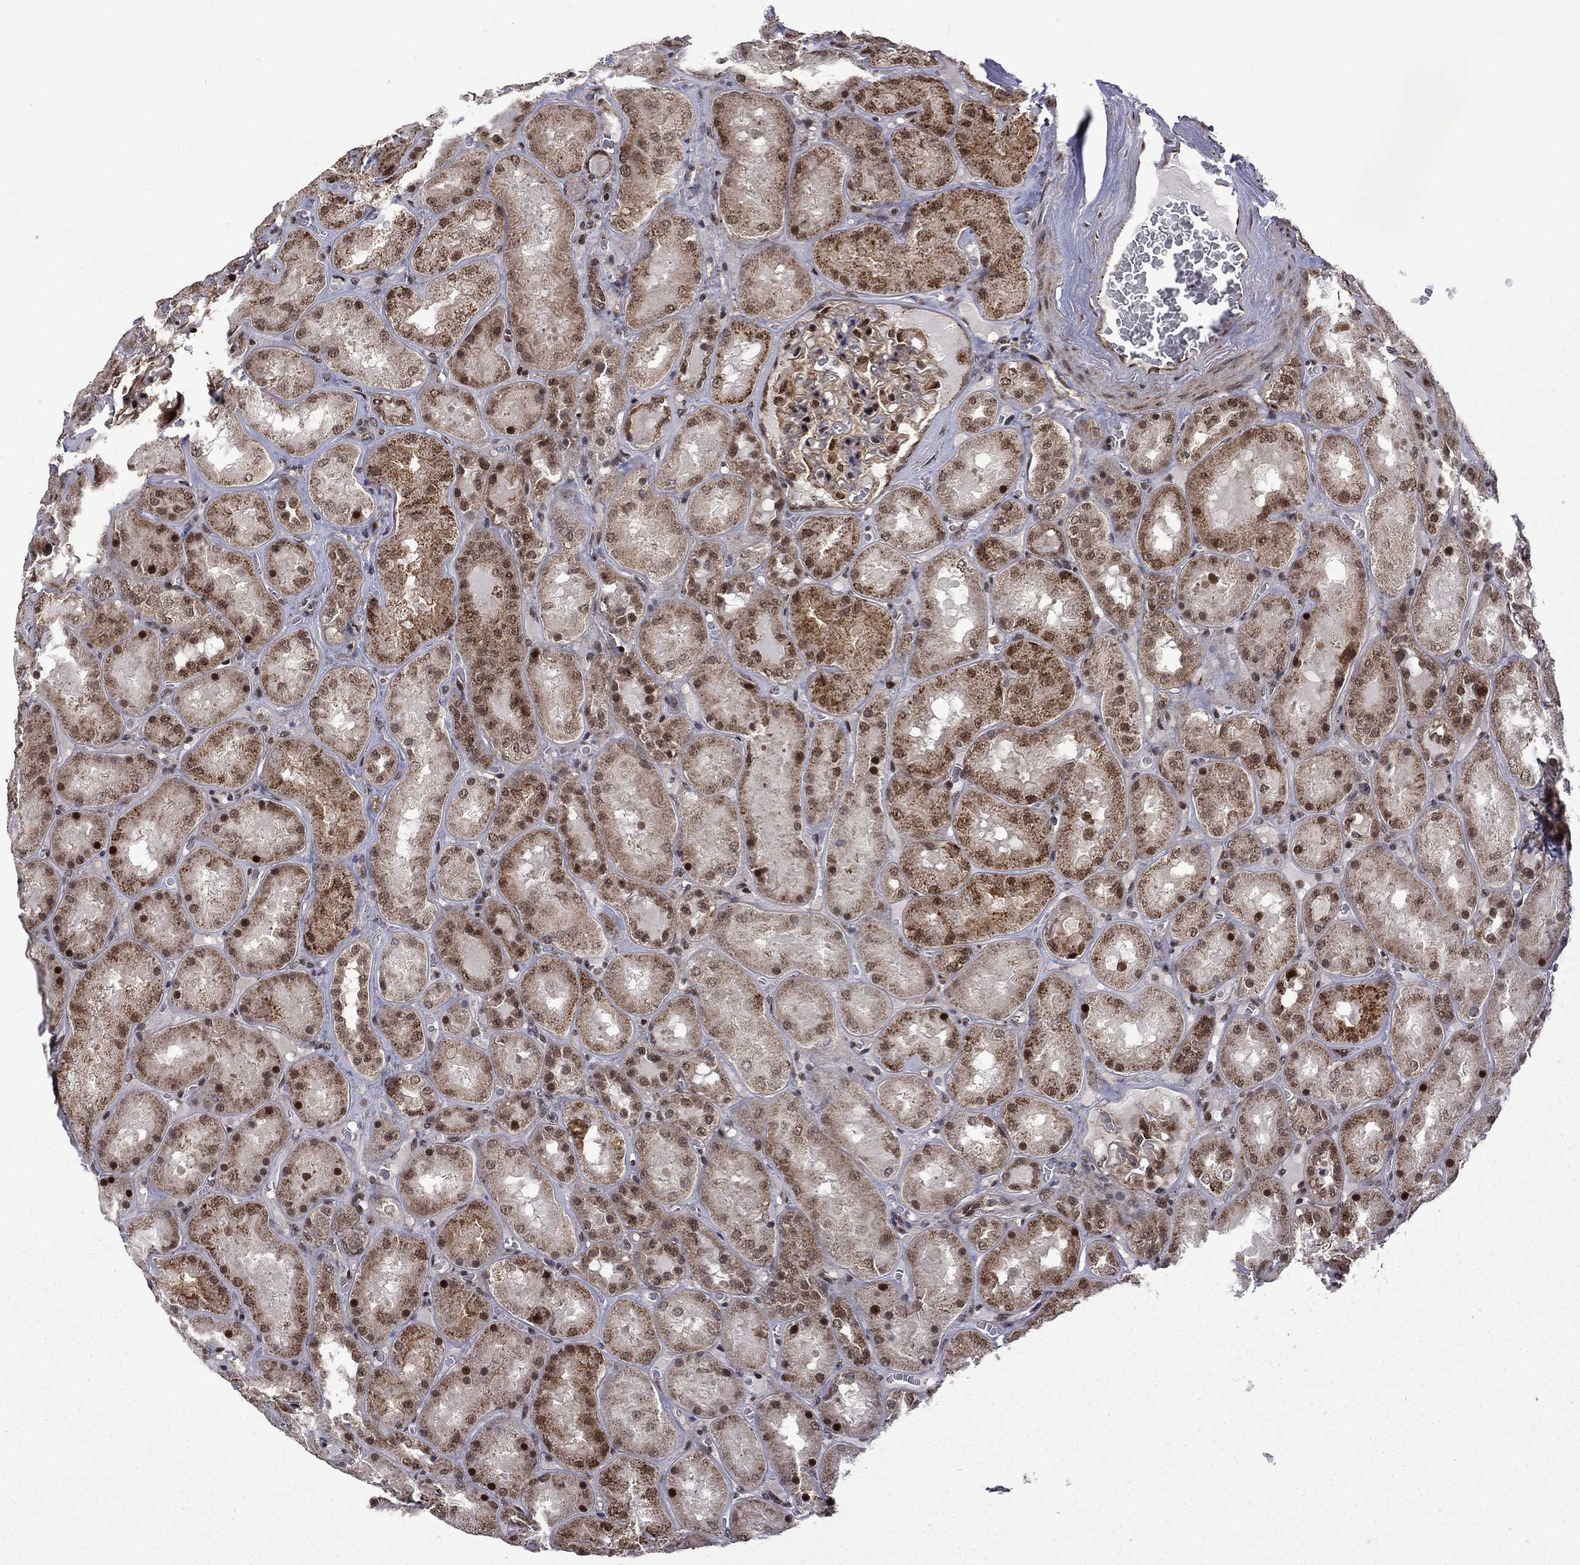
{"staining": {"intensity": "moderate", "quantity": "25%-75%", "location": "nuclear"}, "tissue": "kidney", "cell_type": "Cells in glomeruli", "image_type": "normal", "snomed": [{"axis": "morphology", "description": "Normal tissue, NOS"}, {"axis": "topography", "description": "Kidney"}], "caption": "Immunohistochemical staining of unremarkable kidney demonstrates 25%-75% levels of moderate nuclear protein staining in about 25%-75% of cells in glomeruli.", "gene": "KPNA3", "patient": {"sex": "male", "age": 73}}